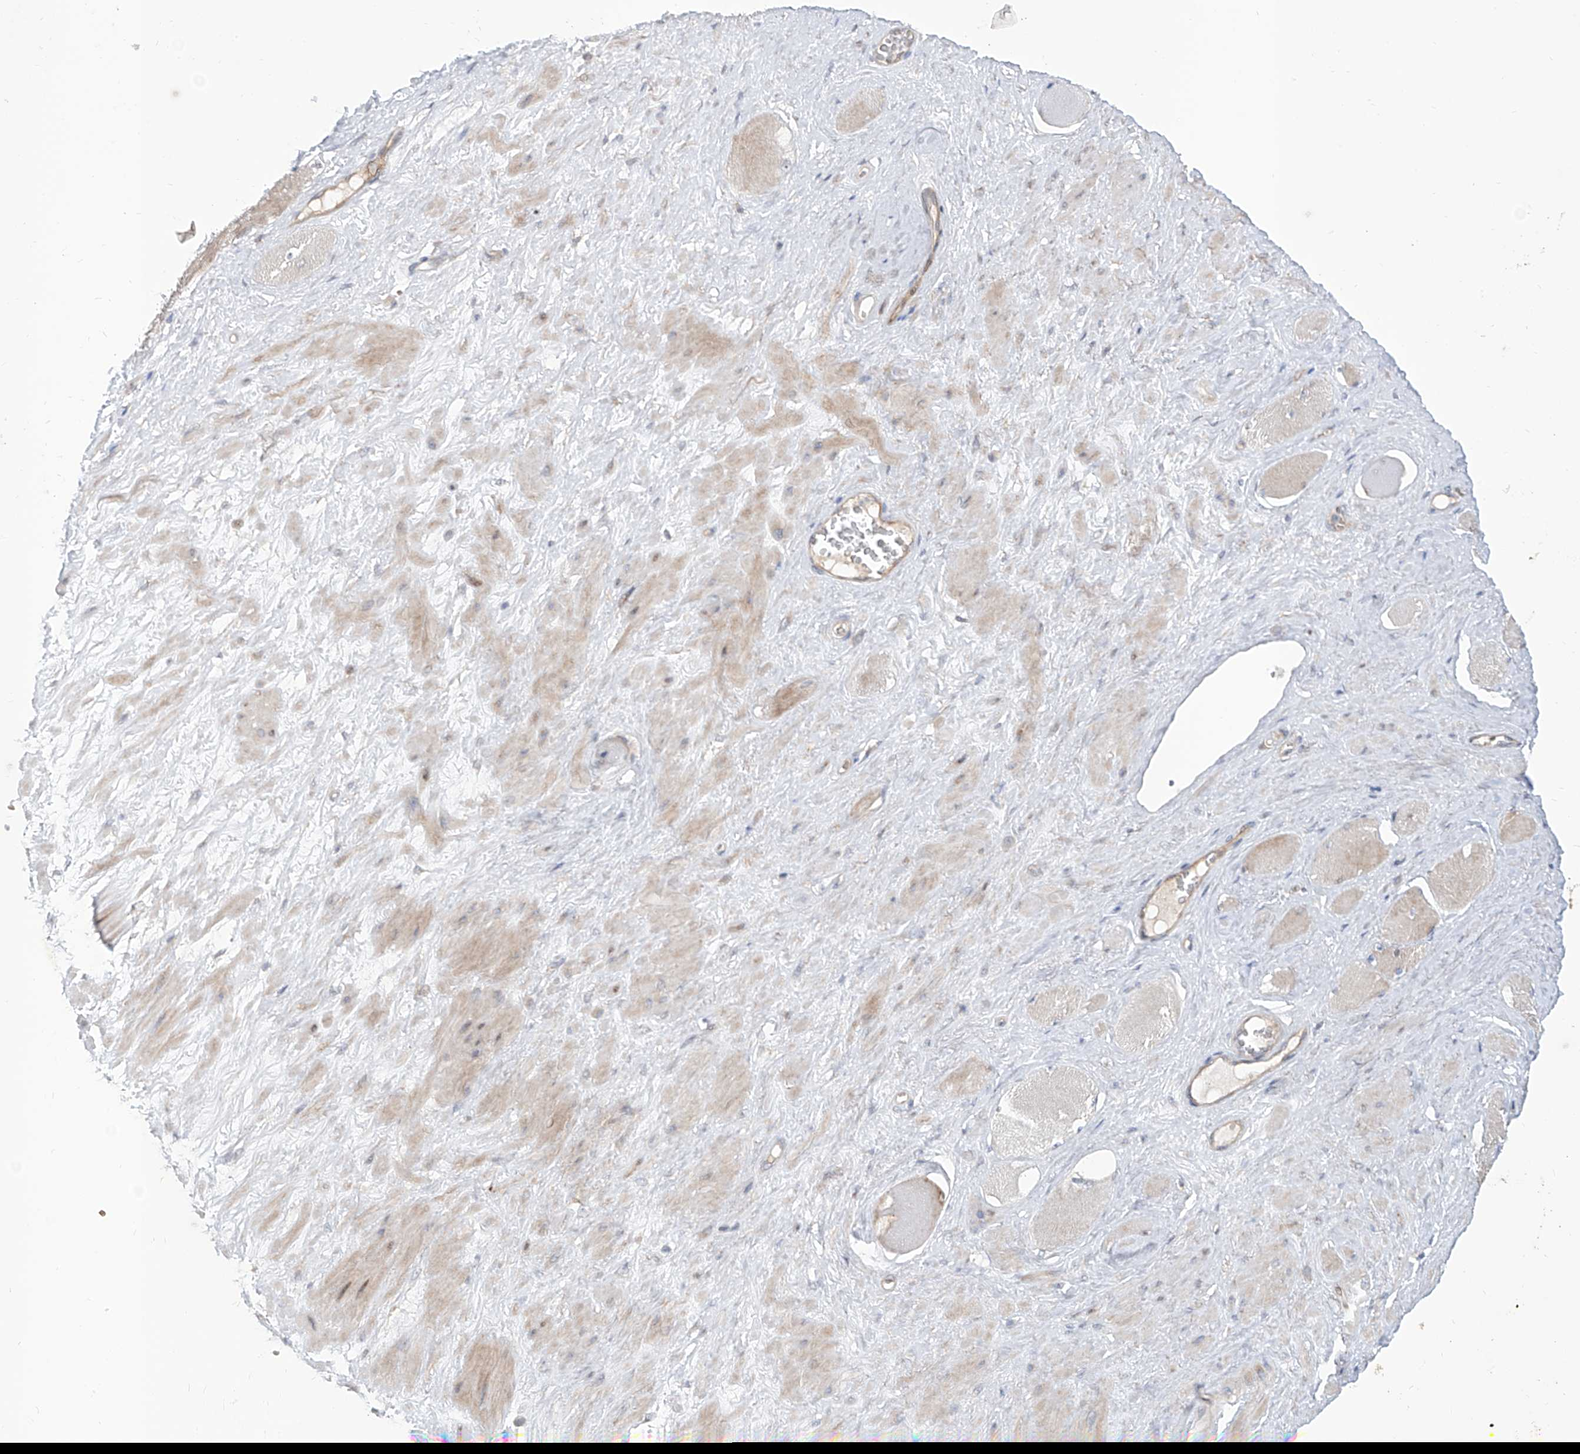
{"staining": {"intensity": "negative", "quantity": "none", "location": "none"}, "tissue": "adipose tissue", "cell_type": "Adipocytes", "image_type": "normal", "snomed": [{"axis": "morphology", "description": "Normal tissue, NOS"}, {"axis": "morphology", "description": "Adenocarcinoma, Low grade"}, {"axis": "topography", "description": "Prostate"}, {"axis": "topography", "description": "Peripheral nerve tissue"}], "caption": "Immunohistochemistry (IHC) photomicrograph of normal human adipose tissue stained for a protein (brown), which displays no positivity in adipocytes.", "gene": "LRRC1", "patient": {"sex": "male", "age": 63}}